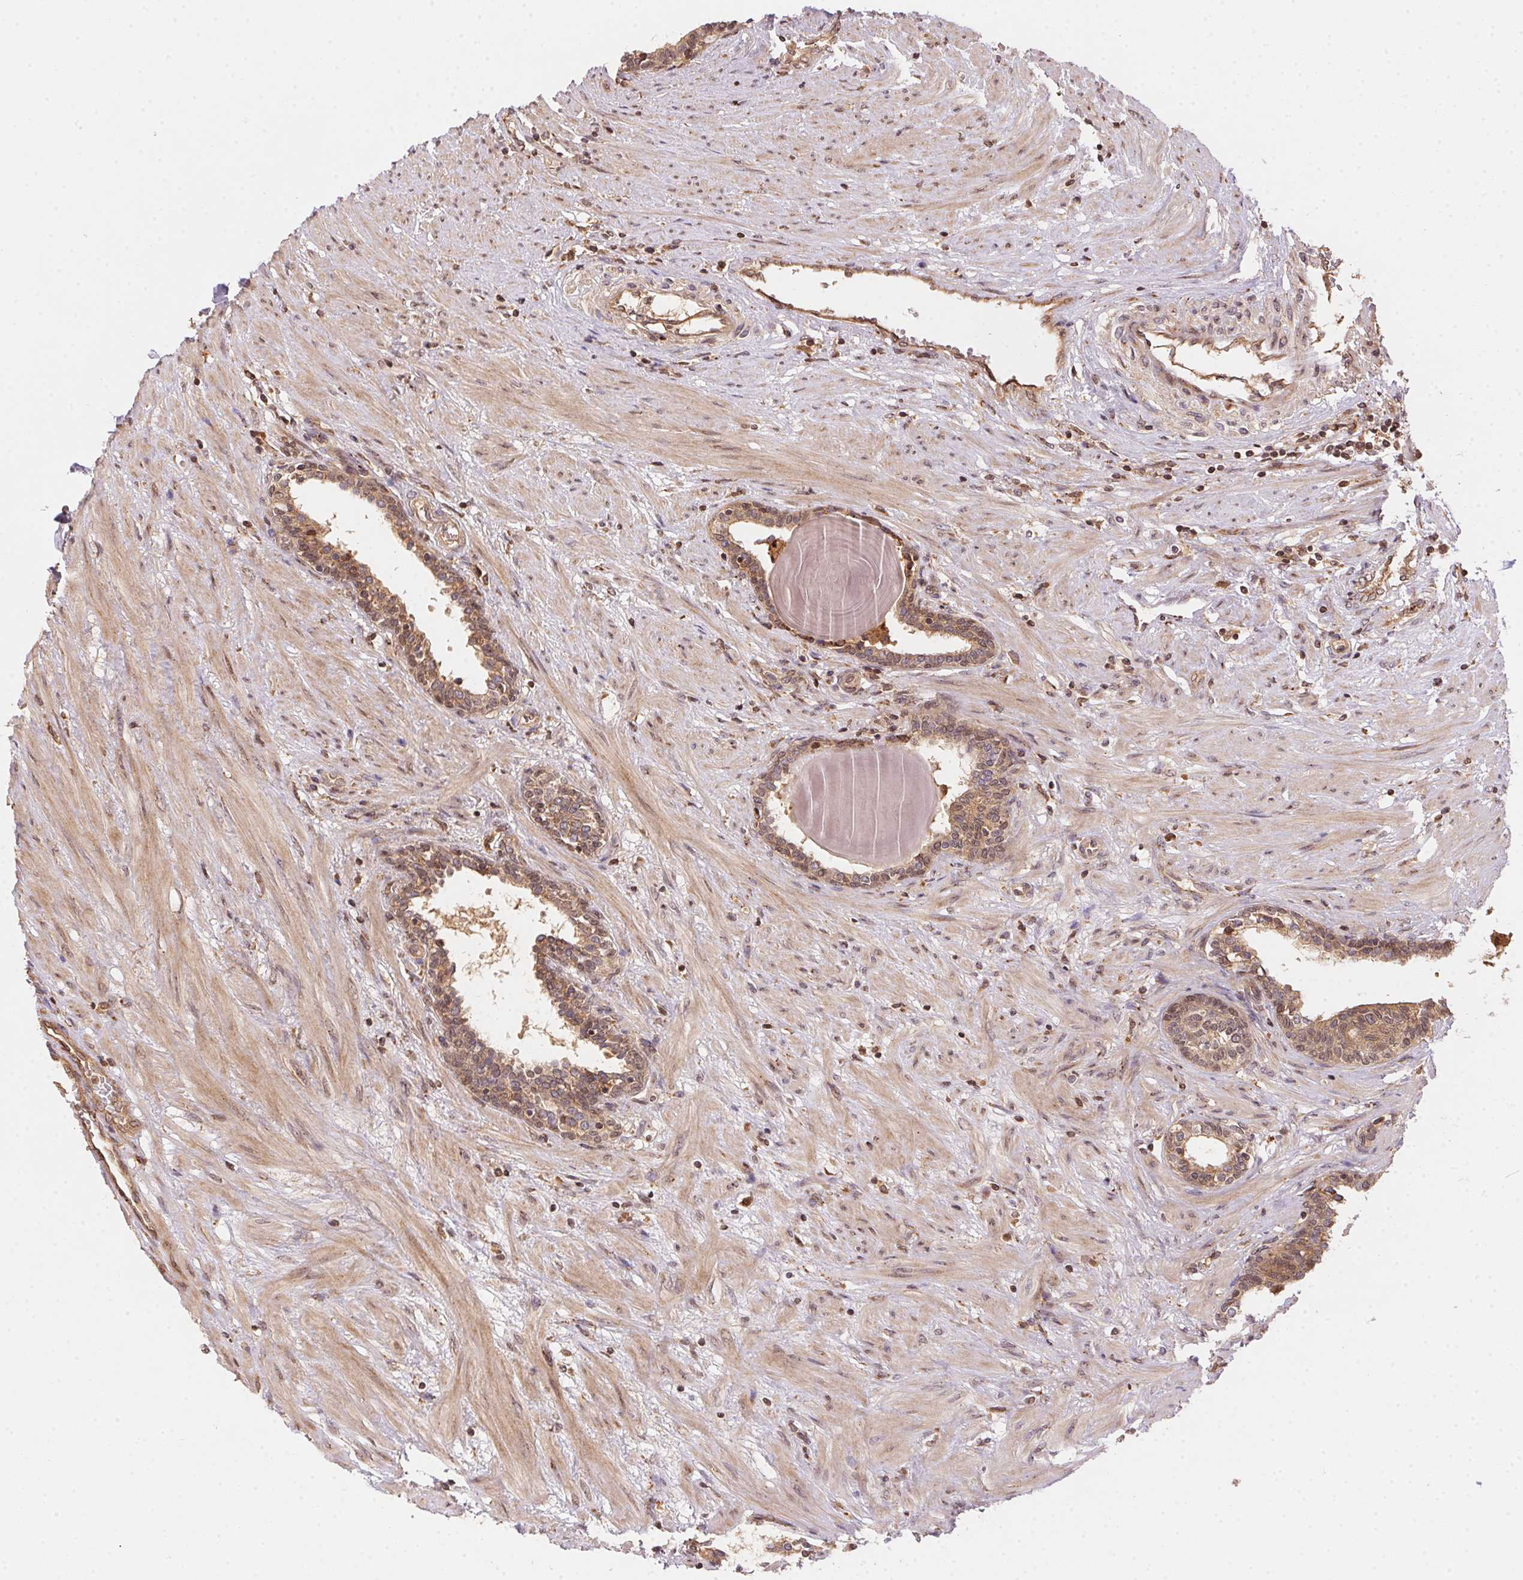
{"staining": {"intensity": "weak", "quantity": ">75%", "location": "cytoplasmic/membranous,nuclear"}, "tissue": "prostate", "cell_type": "Glandular cells", "image_type": "normal", "snomed": [{"axis": "morphology", "description": "Normal tissue, NOS"}, {"axis": "topography", "description": "Prostate"}], "caption": "A brown stain labels weak cytoplasmic/membranous,nuclear staining of a protein in glandular cells of benign human prostate.", "gene": "MEX3D", "patient": {"sex": "male", "age": 55}}